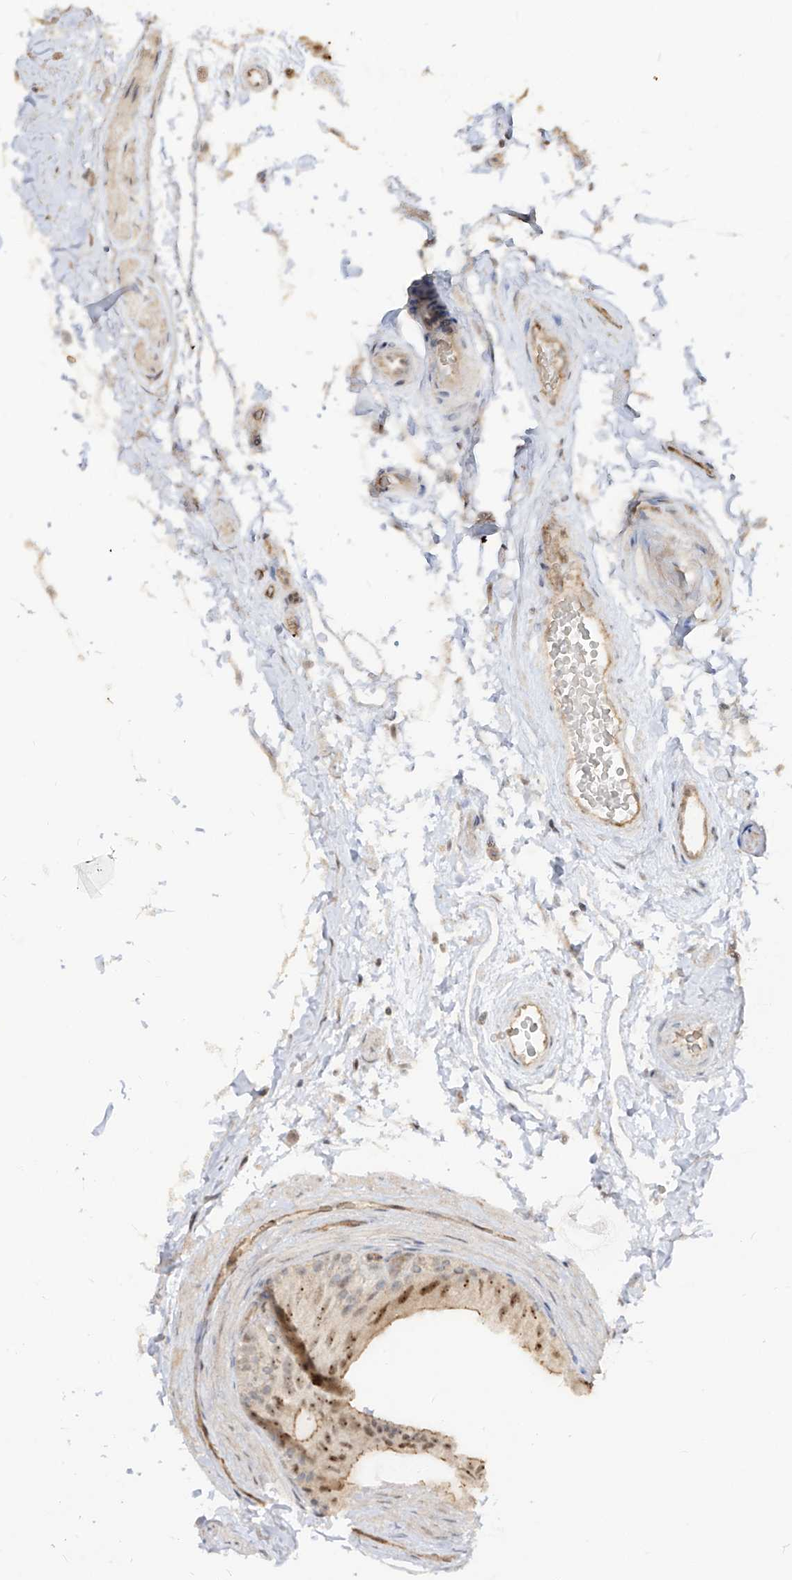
{"staining": {"intensity": "moderate", "quantity": ">75%", "location": "cytoplasmic/membranous,nuclear"}, "tissue": "epididymis", "cell_type": "Glandular cells", "image_type": "normal", "snomed": [{"axis": "morphology", "description": "Normal tissue, NOS"}, {"axis": "topography", "description": "Epididymis"}], "caption": "Immunohistochemical staining of normal human epididymis displays medium levels of moderate cytoplasmic/membranous,nuclear positivity in about >75% of glandular cells. The protein is shown in brown color, while the nuclei are stained blue.", "gene": "ZNF227", "patient": {"sex": "male", "age": 49}}